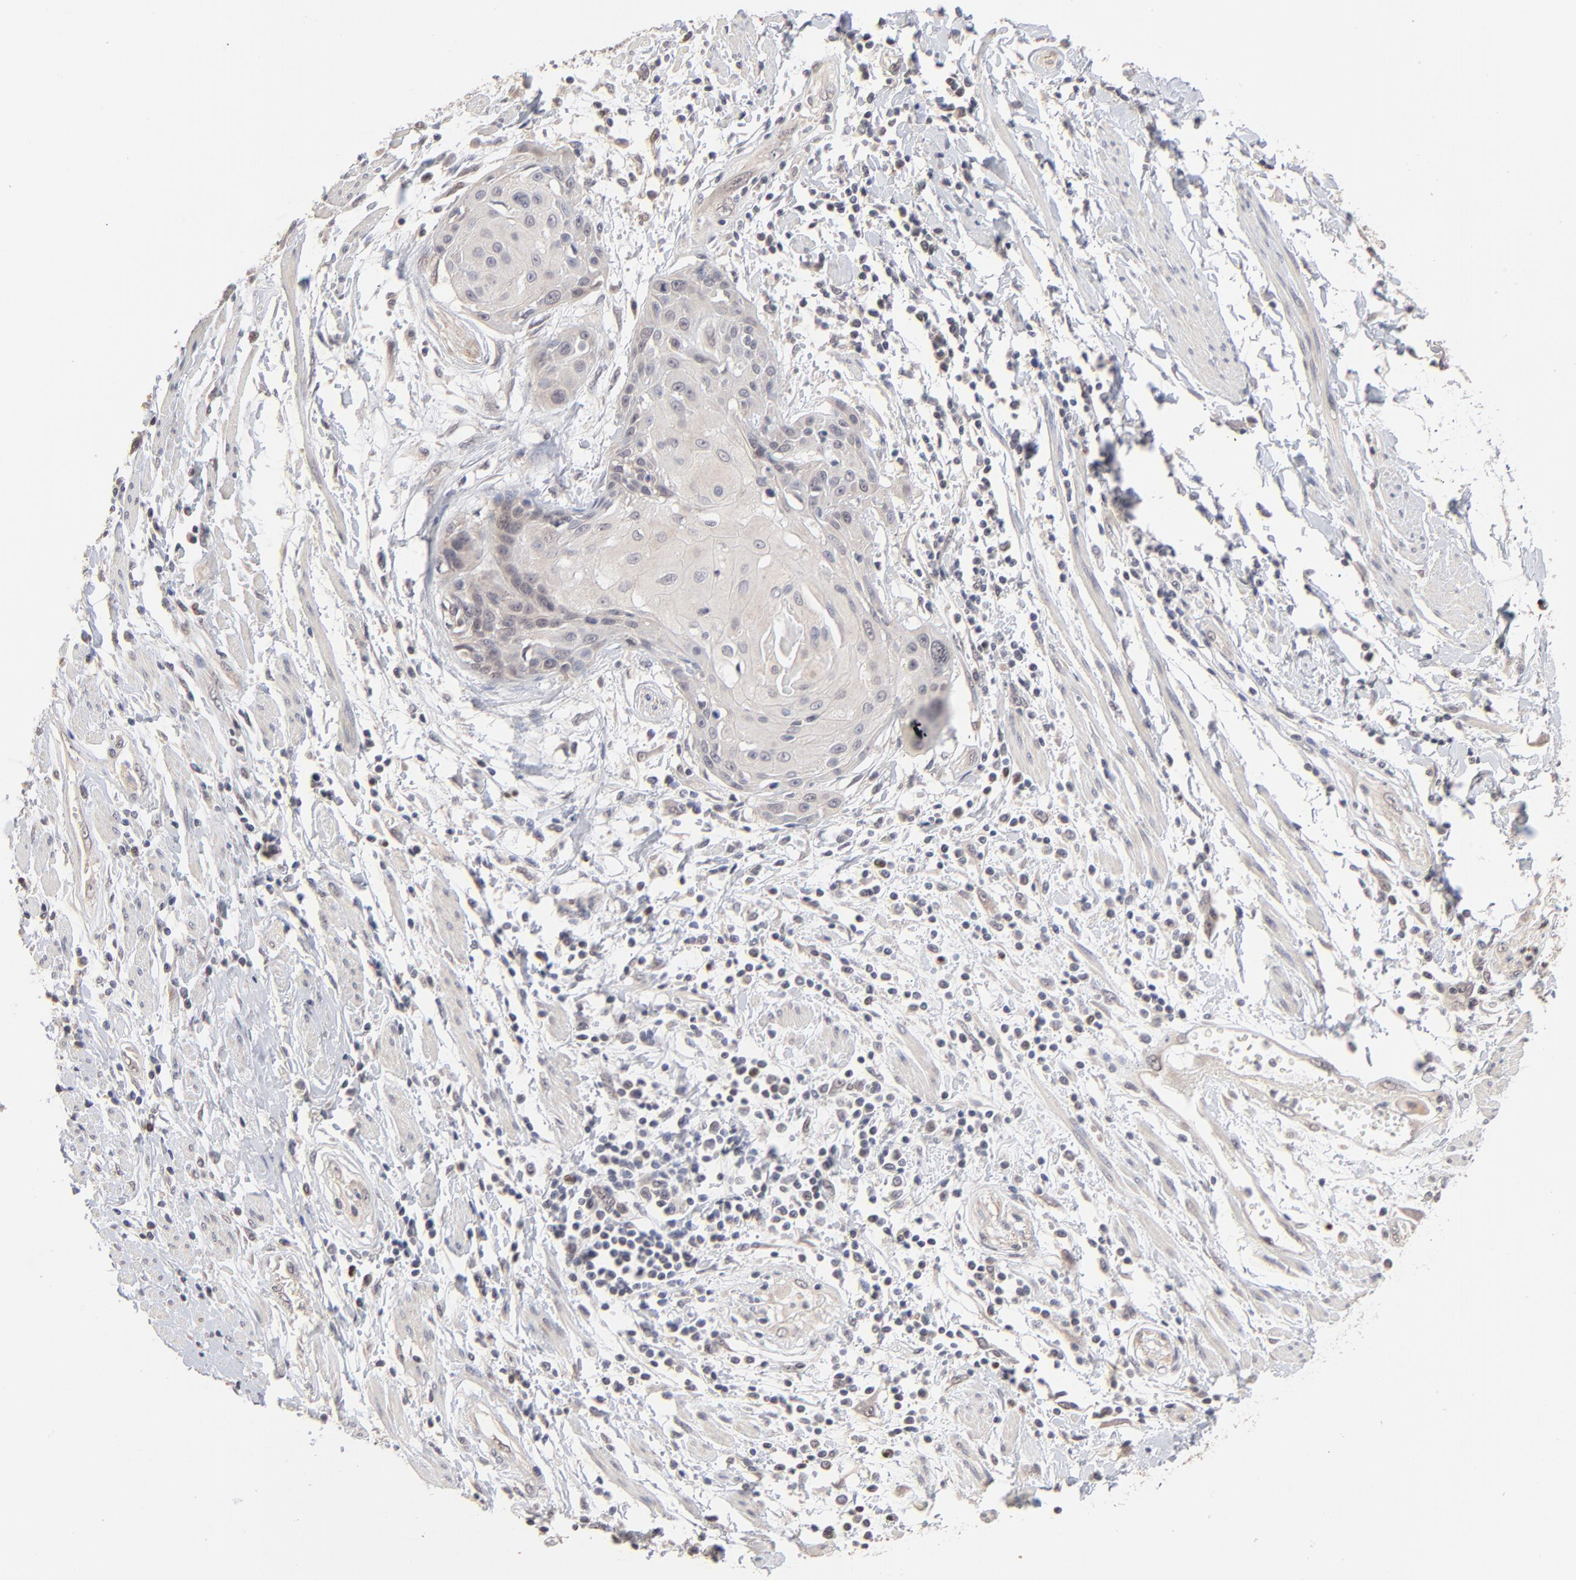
{"staining": {"intensity": "weak", "quantity": "<25%", "location": "cytoplasmic/membranous,nuclear"}, "tissue": "cervical cancer", "cell_type": "Tumor cells", "image_type": "cancer", "snomed": [{"axis": "morphology", "description": "Squamous cell carcinoma, NOS"}, {"axis": "topography", "description": "Cervix"}], "caption": "Cervical squamous cell carcinoma stained for a protein using IHC reveals no expression tumor cells.", "gene": "MSL2", "patient": {"sex": "female", "age": 57}}